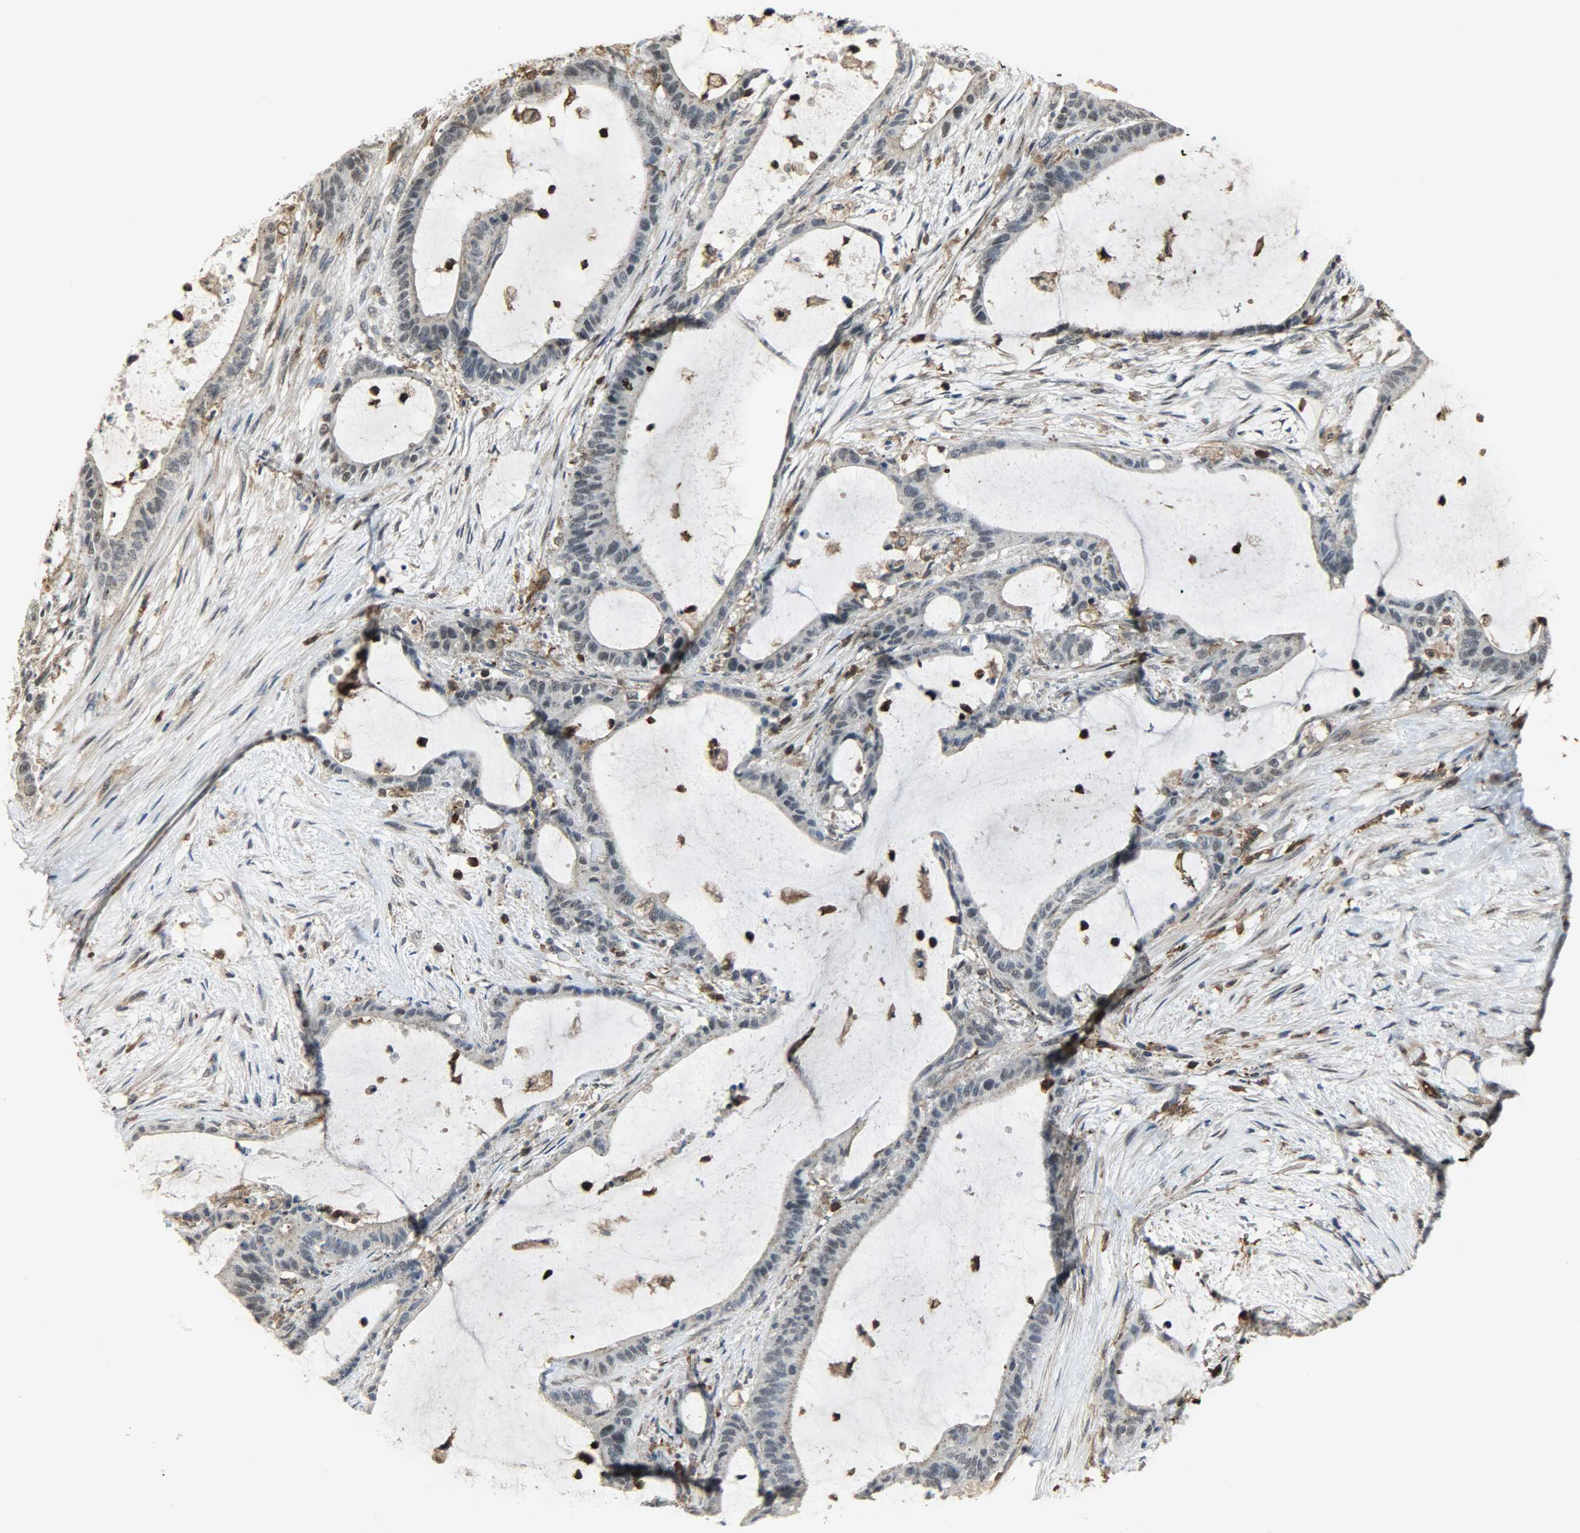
{"staining": {"intensity": "negative", "quantity": "none", "location": "none"}, "tissue": "liver cancer", "cell_type": "Tumor cells", "image_type": "cancer", "snomed": [{"axis": "morphology", "description": "Cholangiocarcinoma"}, {"axis": "topography", "description": "Liver"}], "caption": "Immunohistochemical staining of human liver cancer (cholangiocarcinoma) exhibits no significant expression in tumor cells.", "gene": "SKAP2", "patient": {"sex": "female", "age": 73}}